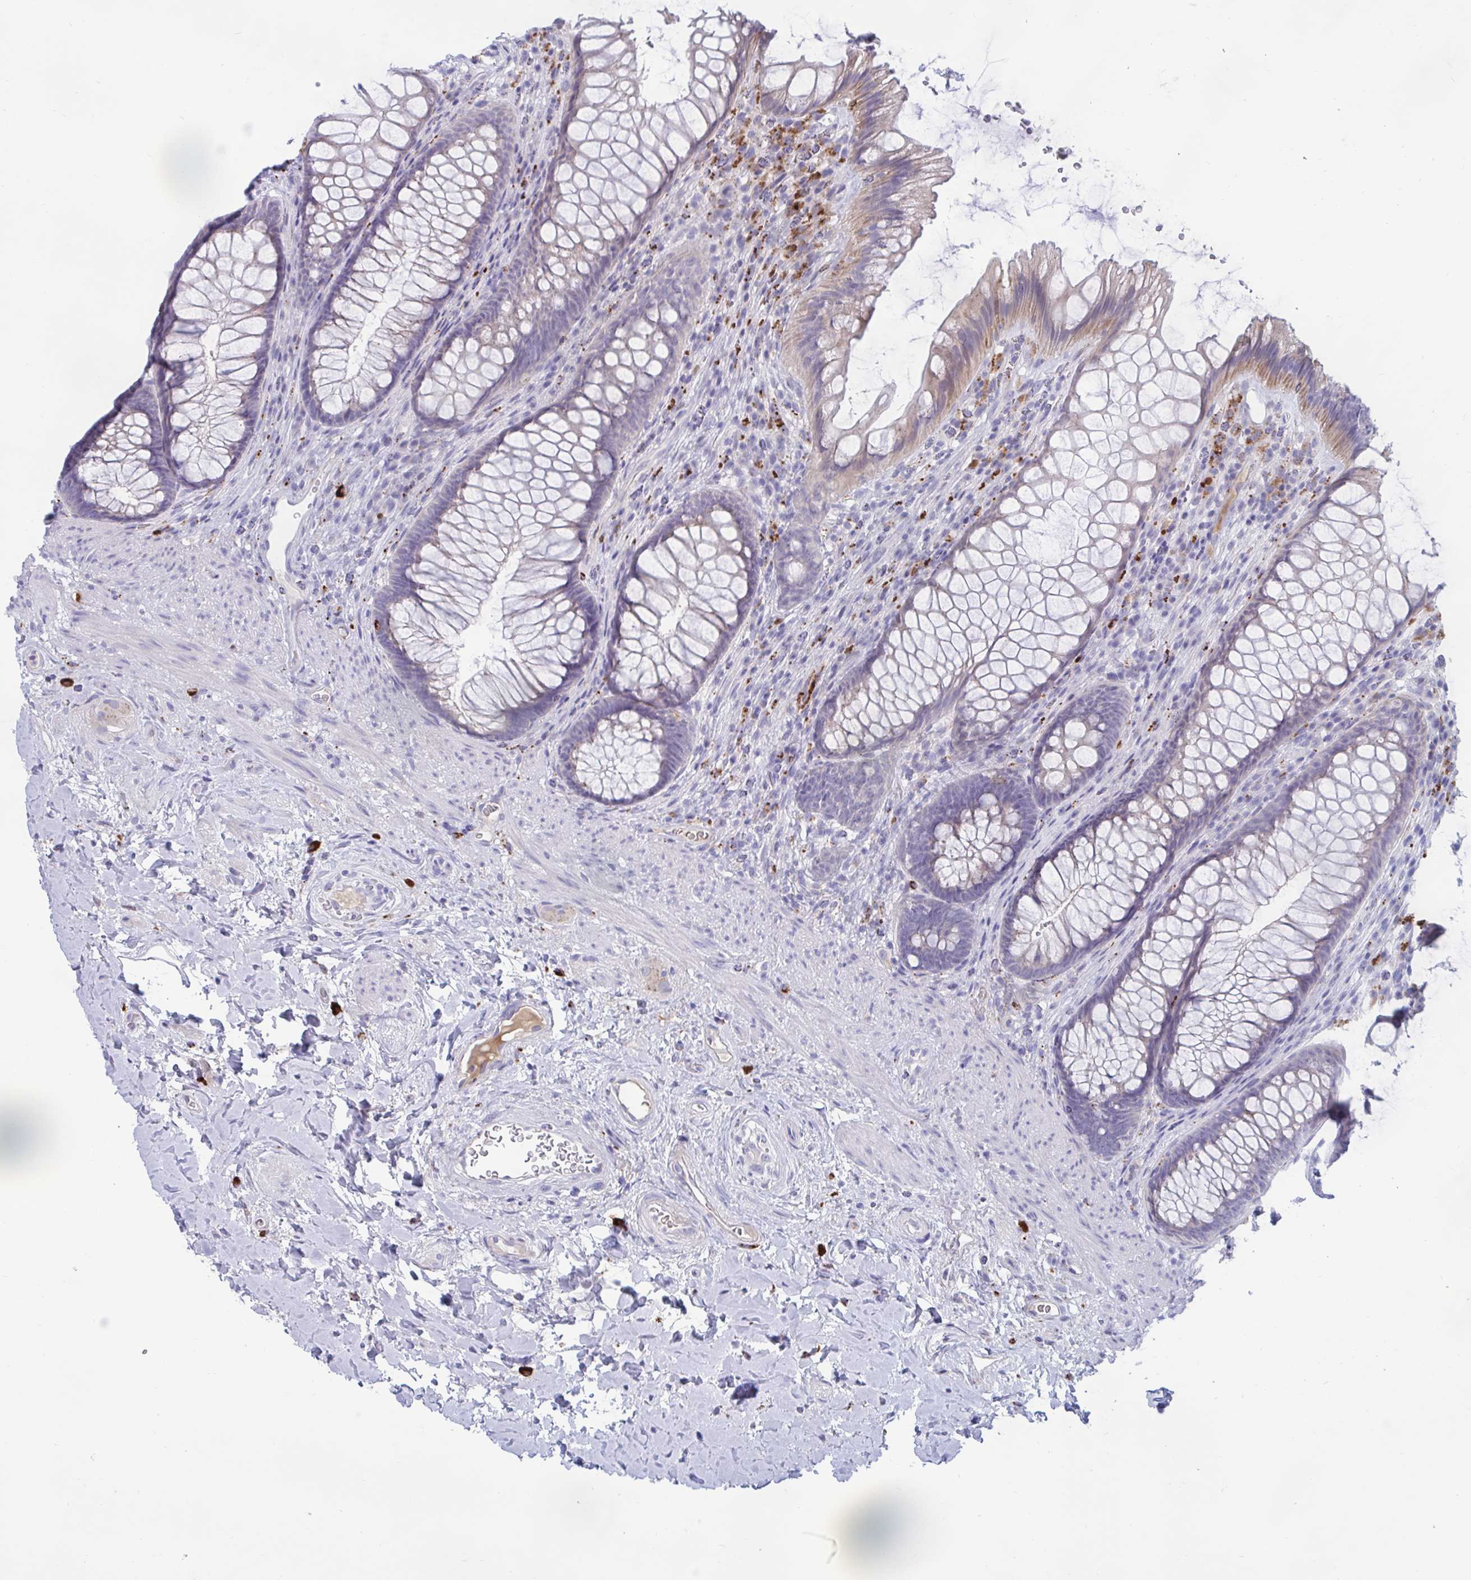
{"staining": {"intensity": "moderate", "quantity": "<25%", "location": "cytoplasmic/membranous"}, "tissue": "rectum", "cell_type": "Glandular cells", "image_type": "normal", "snomed": [{"axis": "morphology", "description": "Normal tissue, NOS"}, {"axis": "topography", "description": "Rectum"}], "caption": "Immunohistochemical staining of unremarkable human rectum reveals <25% levels of moderate cytoplasmic/membranous protein expression in about <25% of glandular cells. The staining is performed using DAB brown chromogen to label protein expression. The nuclei are counter-stained blue using hematoxylin.", "gene": "FAM219B", "patient": {"sex": "male", "age": 53}}